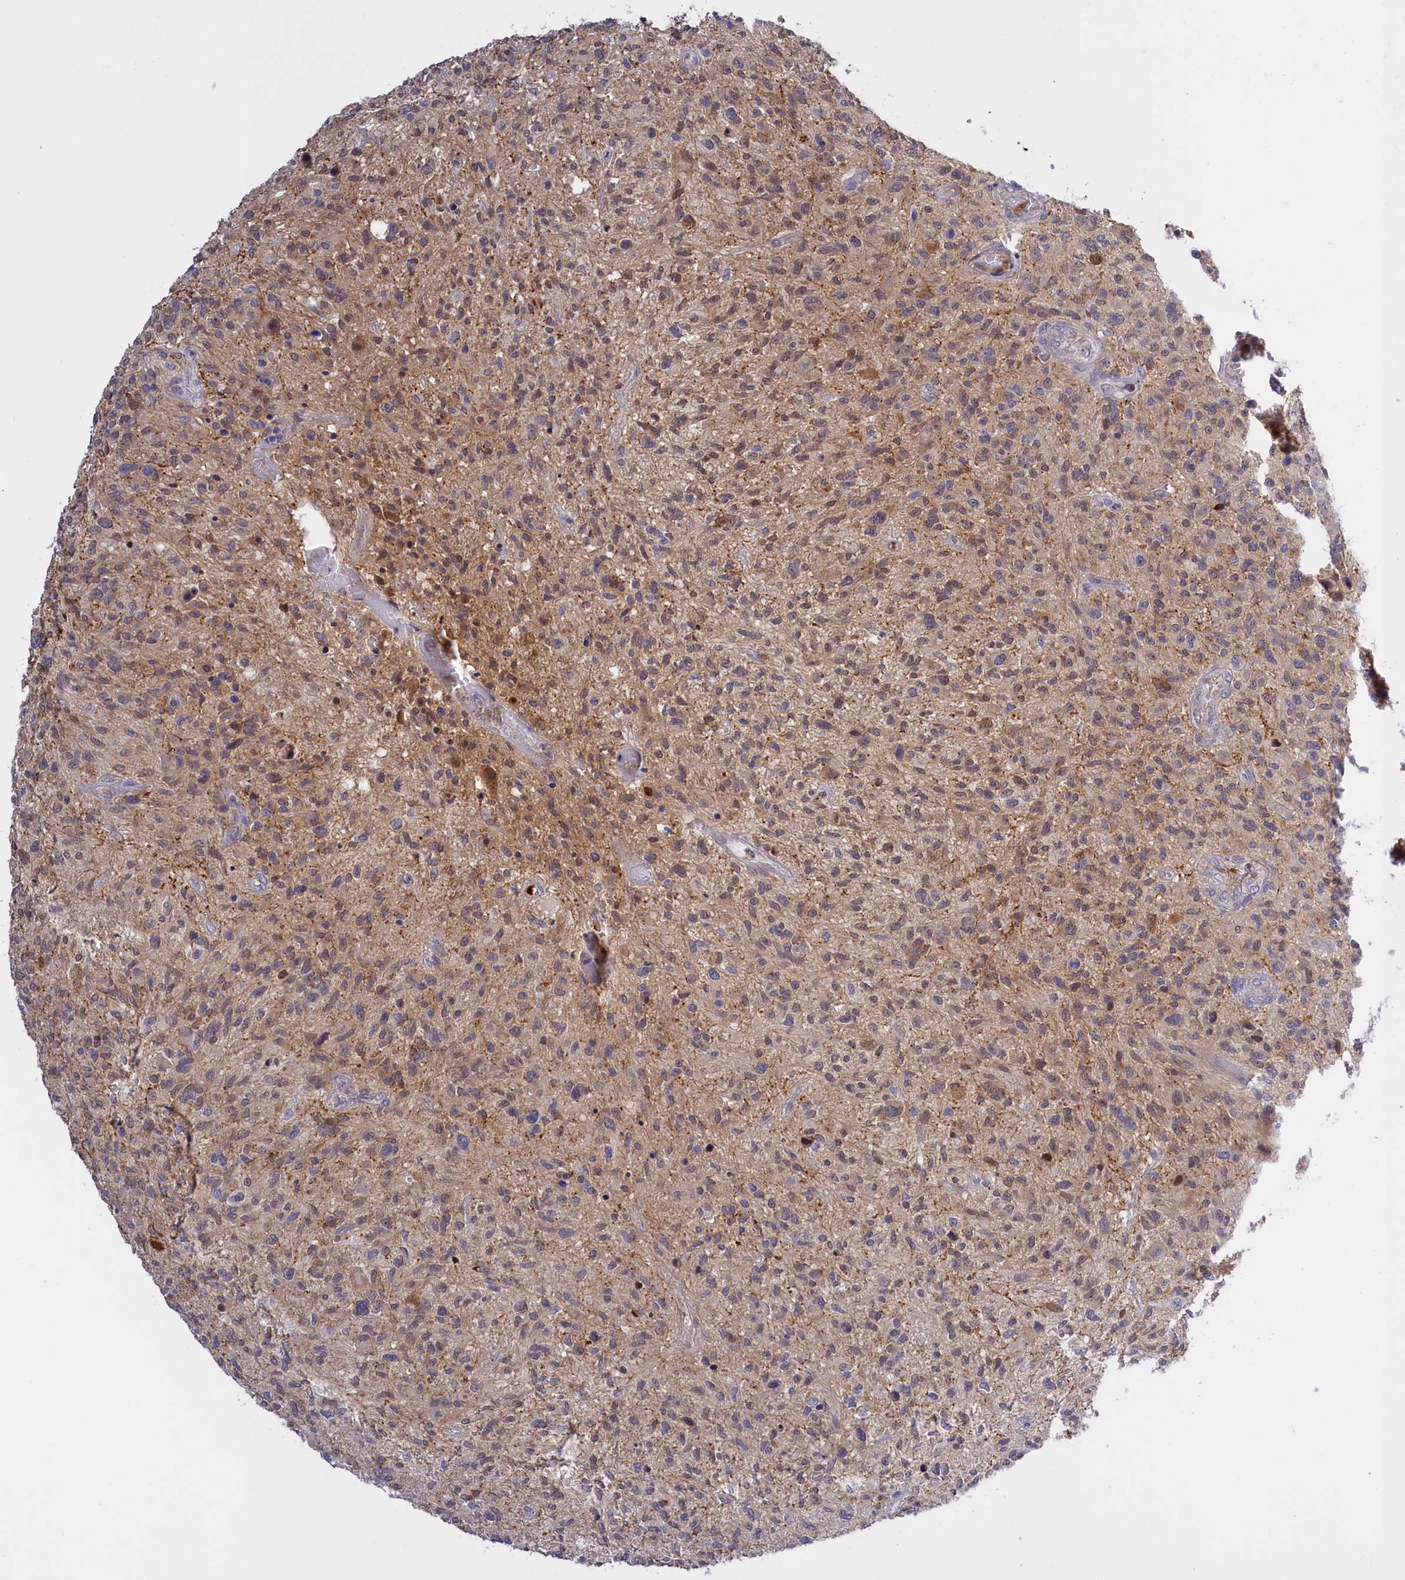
{"staining": {"intensity": "moderate", "quantity": "<25%", "location": "cytoplasmic/membranous"}, "tissue": "glioma", "cell_type": "Tumor cells", "image_type": "cancer", "snomed": [{"axis": "morphology", "description": "Glioma, malignant, High grade"}, {"axis": "topography", "description": "Brain"}], "caption": "High-magnification brightfield microscopy of glioma stained with DAB (brown) and counterstained with hematoxylin (blue). tumor cells exhibit moderate cytoplasmic/membranous positivity is identified in approximately<25% of cells.", "gene": "RRAD", "patient": {"sex": "male", "age": 47}}